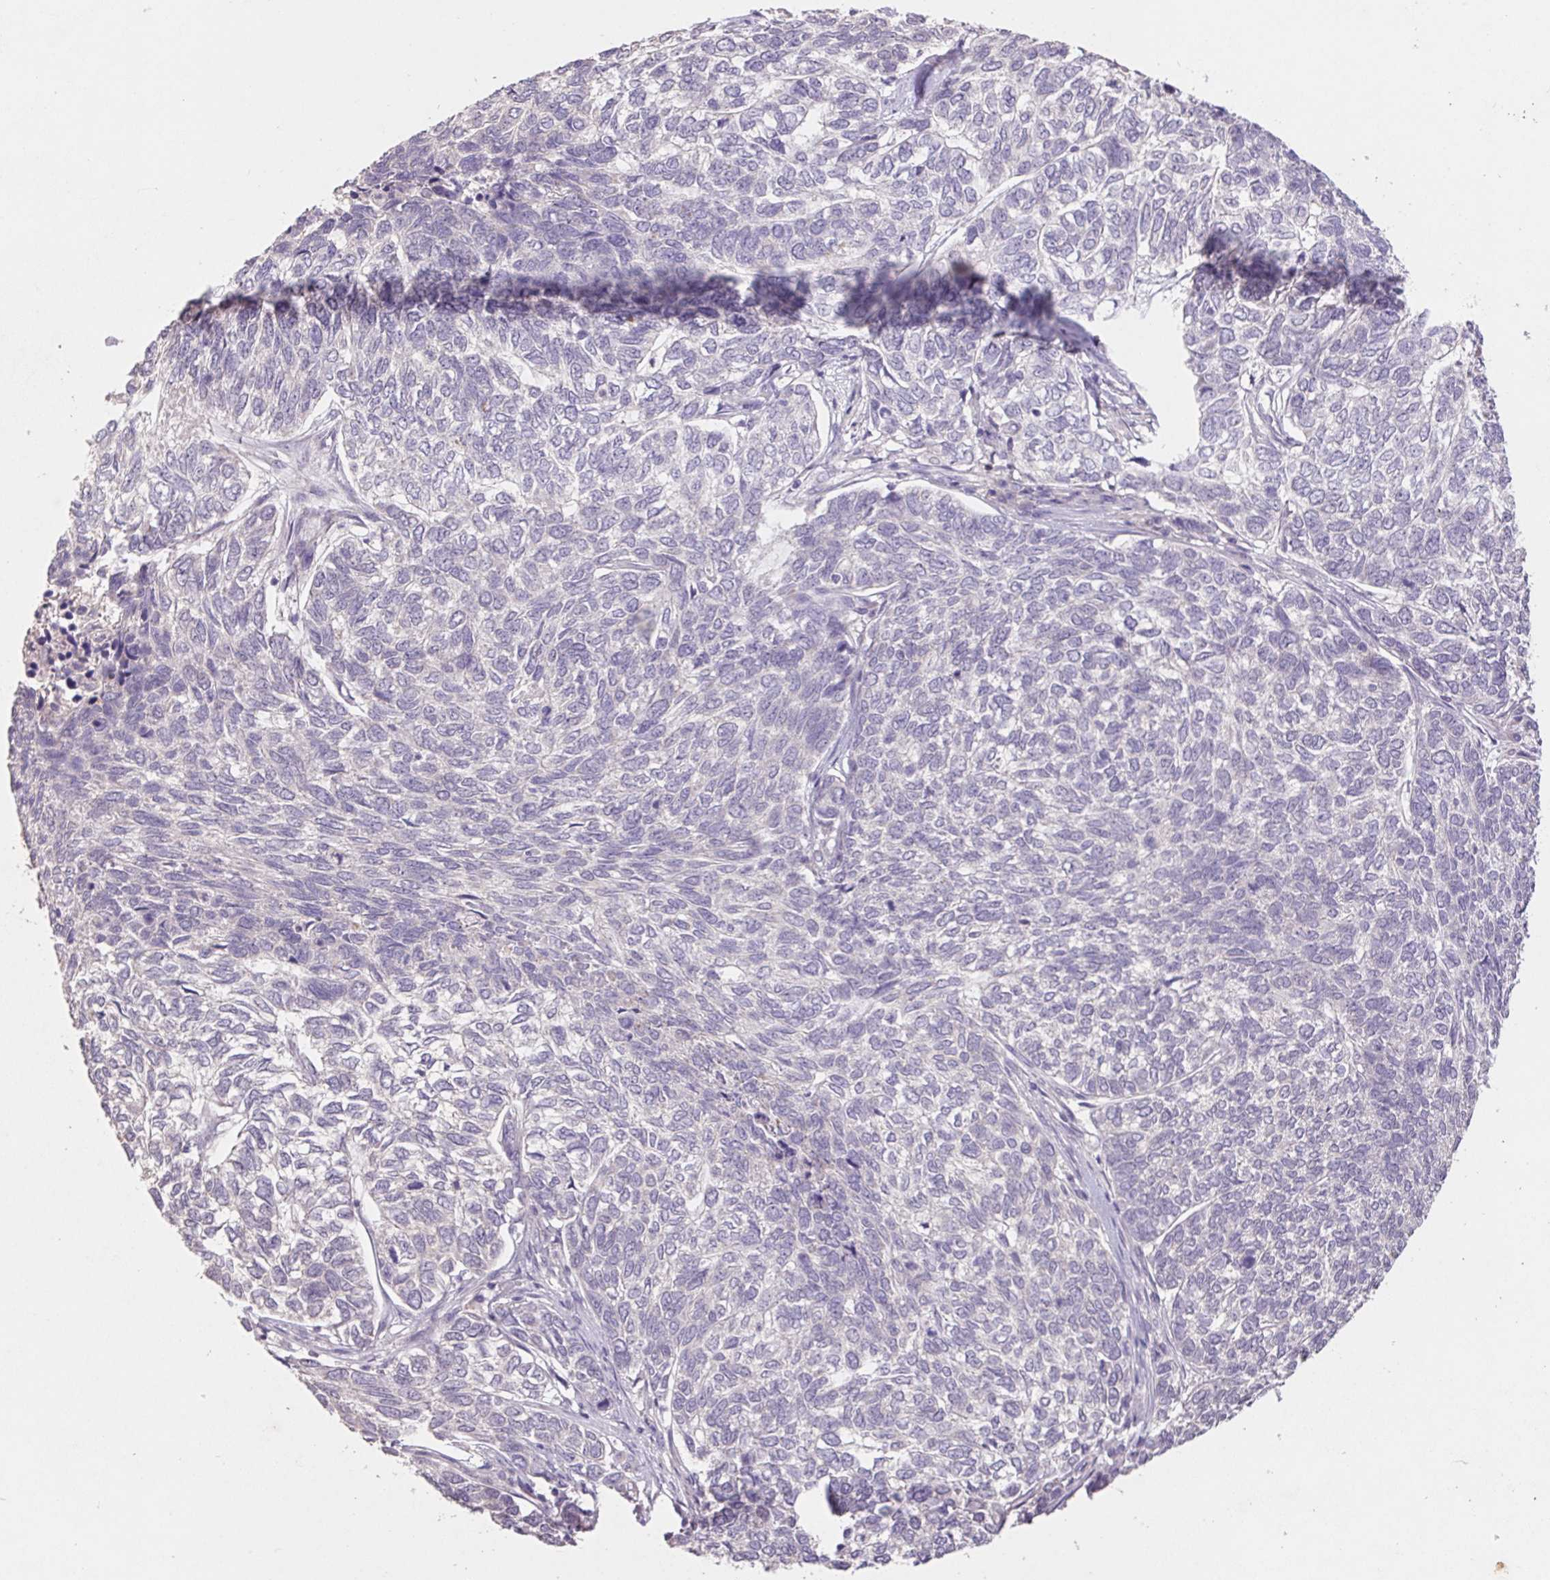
{"staining": {"intensity": "negative", "quantity": "none", "location": "none"}, "tissue": "skin cancer", "cell_type": "Tumor cells", "image_type": "cancer", "snomed": [{"axis": "morphology", "description": "Basal cell carcinoma"}, {"axis": "topography", "description": "Skin"}], "caption": "IHC photomicrograph of neoplastic tissue: skin cancer (basal cell carcinoma) stained with DAB (3,3'-diaminobenzidine) shows no significant protein expression in tumor cells. Brightfield microscopy of IHC stained with DAB (3,3'-diaminobenzidine) (brown) and hematoxylin (blue), captured at high magnification.", "gene": "GRM2", "patient": {"sex": "female", "age": 65}}